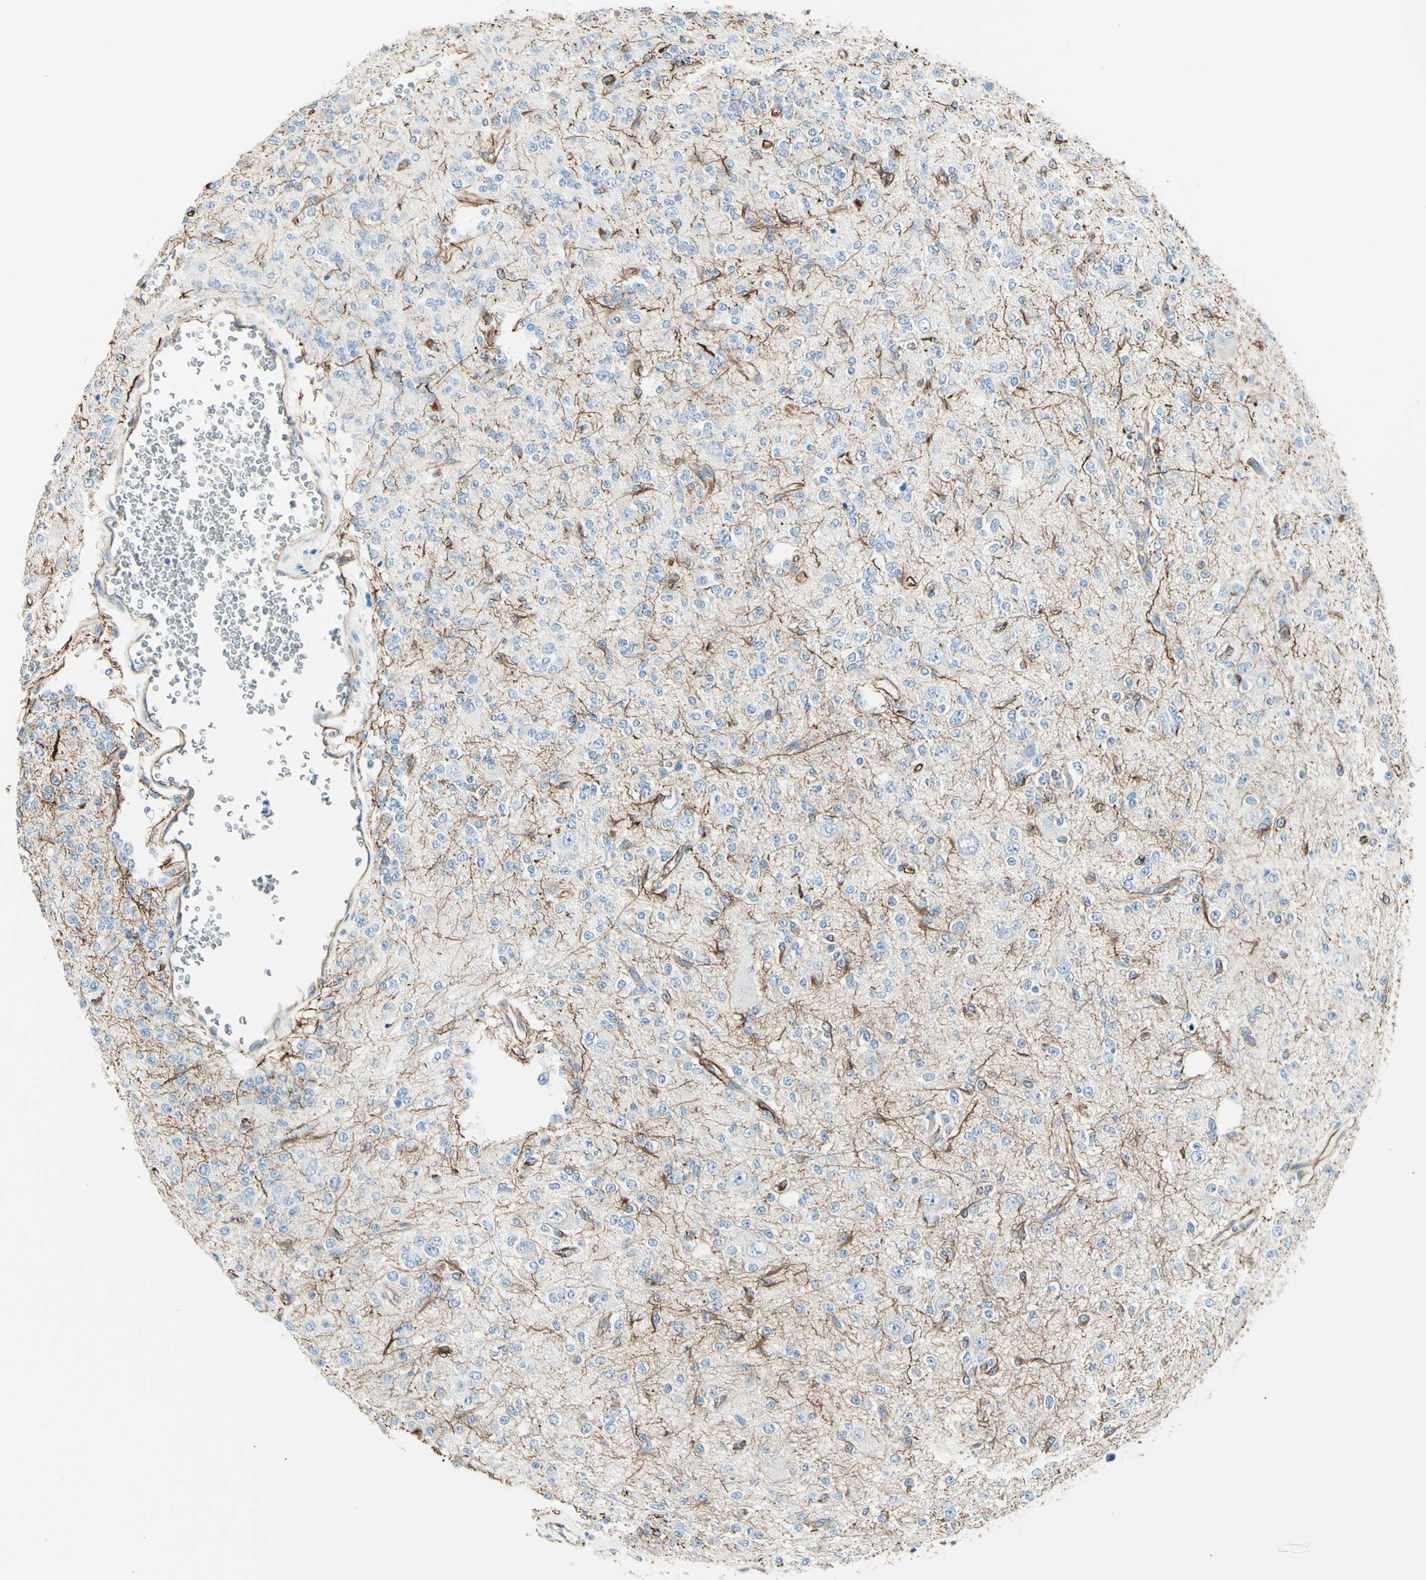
{"staining": {"intensity": "weak", "quantity": ">75%", "location": "cytoplasmic/membranous"}, "tissue": "glioma", "cell_type": "Tumor cells", "image_type": "cancer", "snomed": [{"axis": "morphology", "description": "Glioma, malignant, Low grade"}, {"axis": "topography", "description": "Brain"}], "caption": "Tumor cells display low levels of weak cytoplasmic/membranous expression in approximately >75% of cells in human malignant glioma (low-grade). The staining is performed using DAB (3,3'-diaminobenzidine) brown chromogen to label protein expression. The nuclei are counter-stained blue using hematoxylin.", "gene": "PTH2R", "patient": {"sex": "male", "age": 38}}